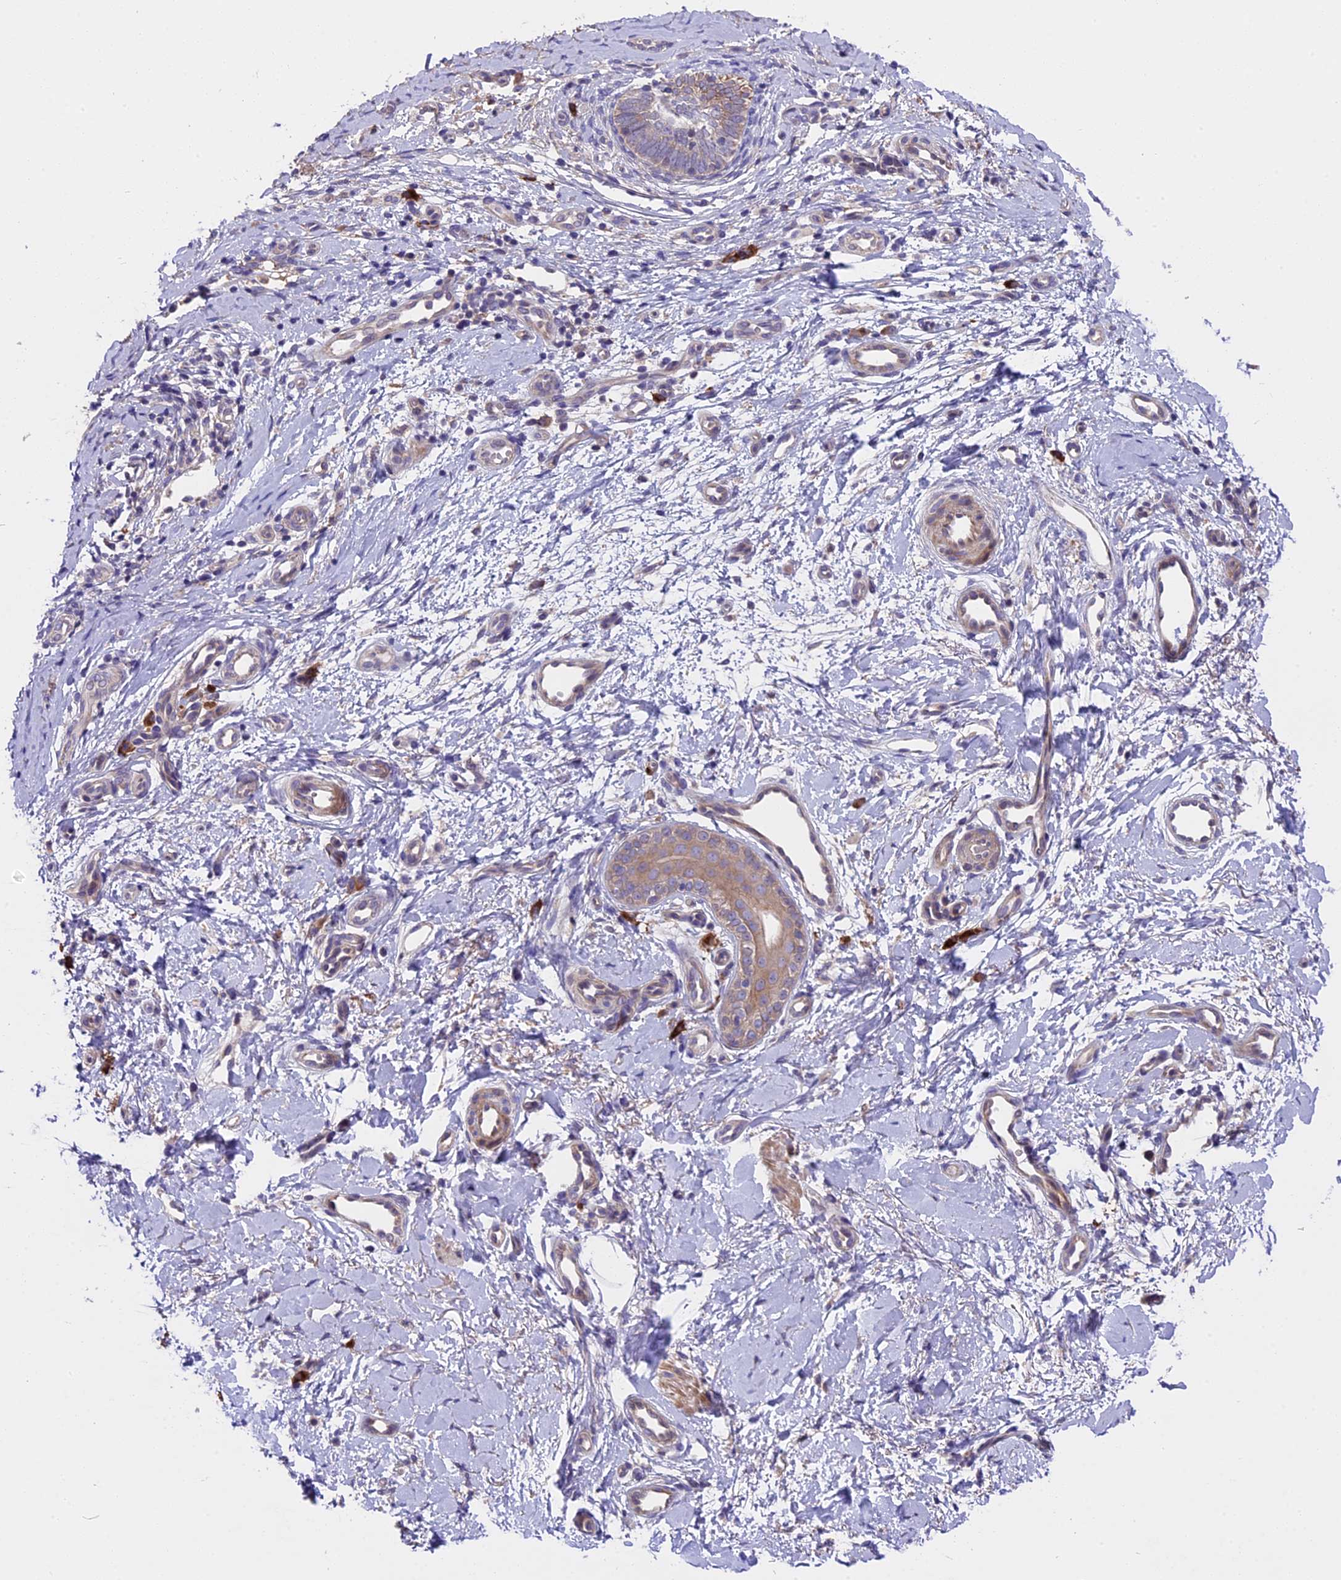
{"staining": {"intensity": "moderate", "quantity": "<25%", "location": "cytoplasmic/membranous"}, "tissue": "skin cancer", "cell_type": "Tumor cells", "image_type": "cancer", "snomed": [{"axis": "morphology", "description": "Basal cell carcinoma"}, {"axis": "topography", "description": "Skin"}], "caption": "A low amount of moderate cytoplasmic/membranous staining is appreciated in approximately <25% of tumor cells in skin cancer tissue. (DAB IHC, brown staining for protein, blue staining for nuclei).", "gene": "ABCC10", "patient": {"sex": "female", "age": 81}}